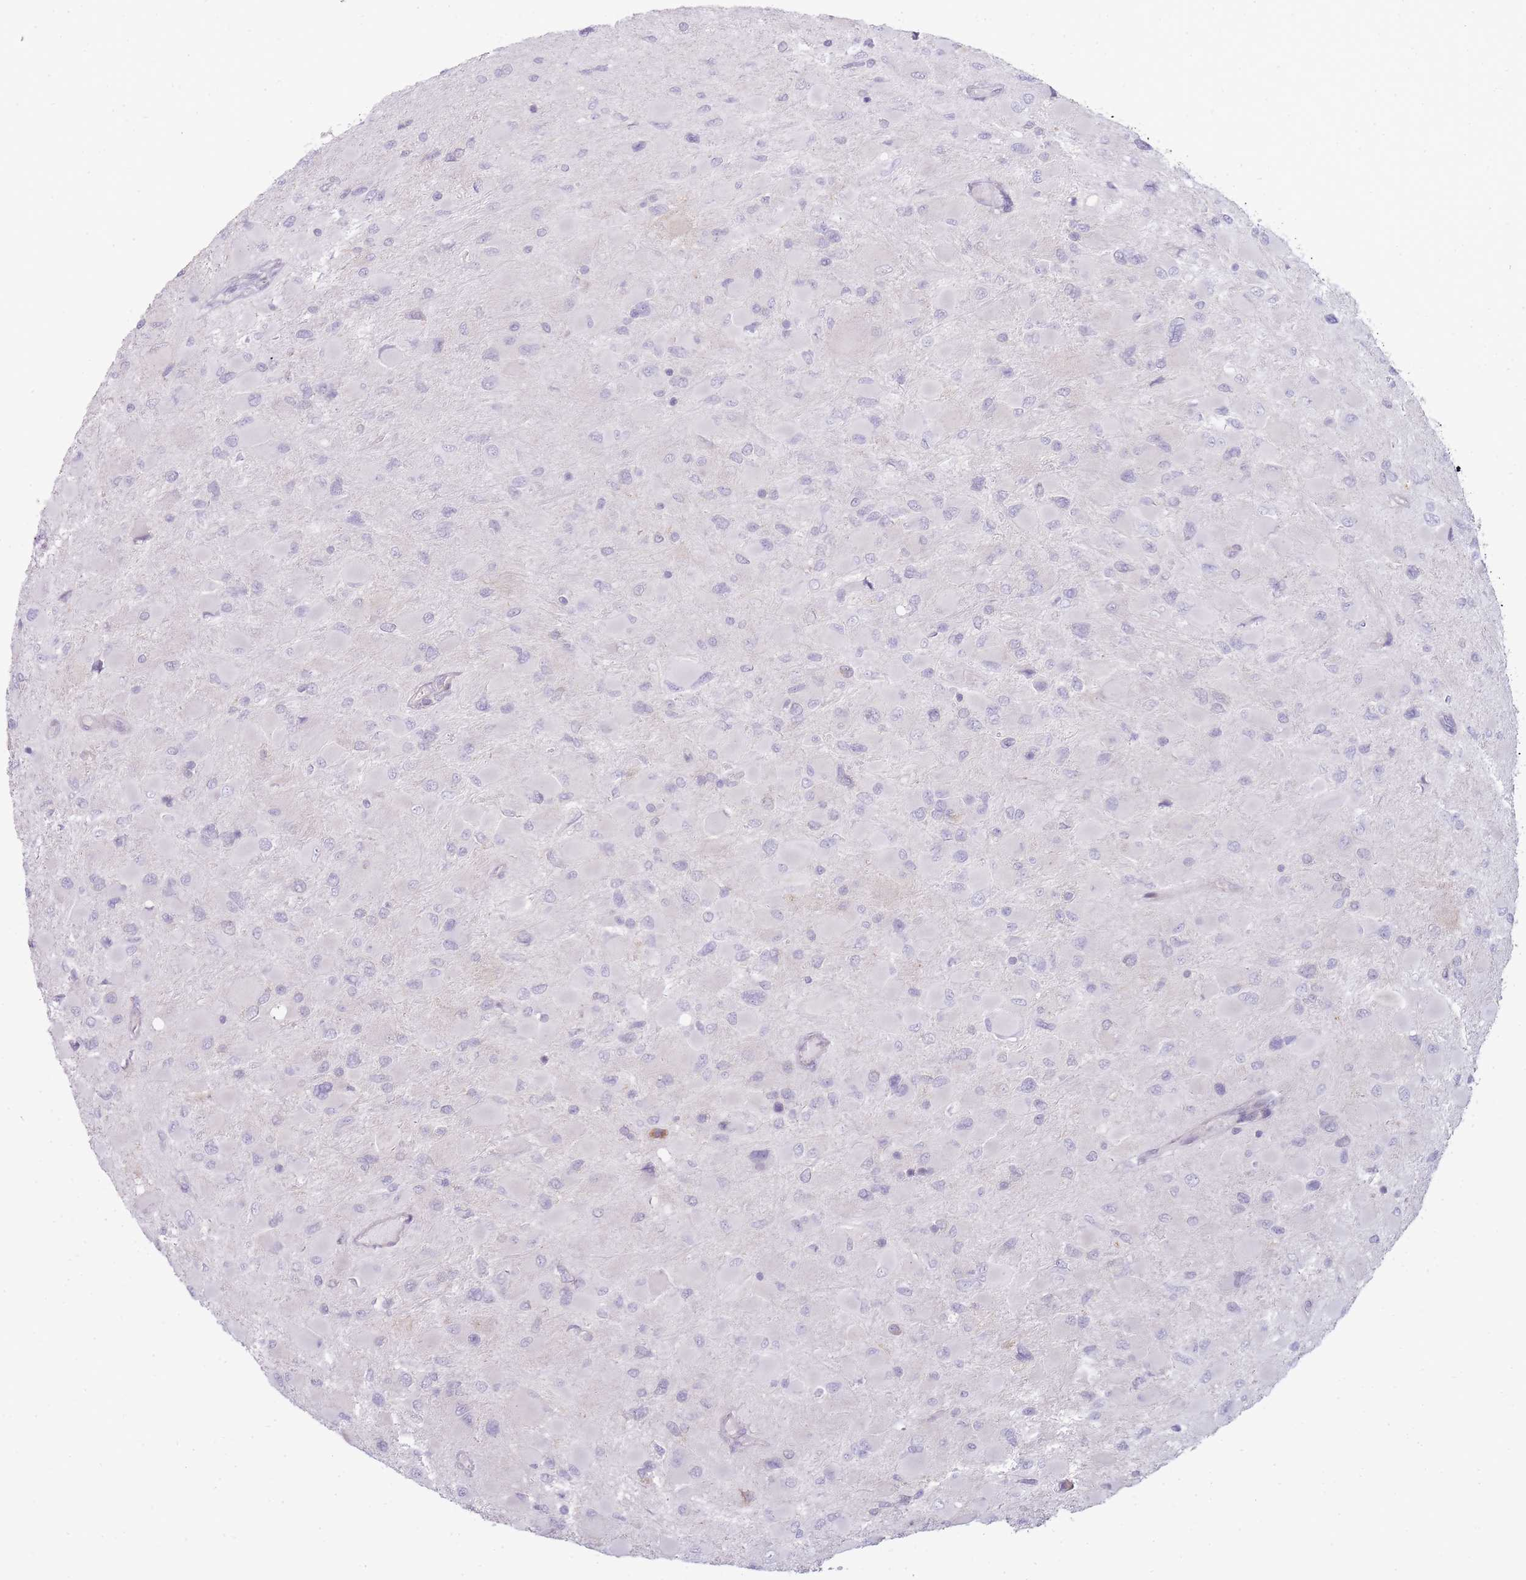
{"staining": {"intensity": "negative", "quantity": "none", "location": "none"}, "tissue": "glioma", "cell_type": "Tumor cells", "image_type": "cancer", "snomed": [{"axis": "morphology", "description": "Glioma, malignant, High grade"}, {"axis": "topography", "description": "Cerebral cortex"}], "caption": "Glioma was stained to show a protein in brown. There is no significant staining in tumor cells.", "gene": "OR5L2", "patient": {"sex": "female", "age": 36}}